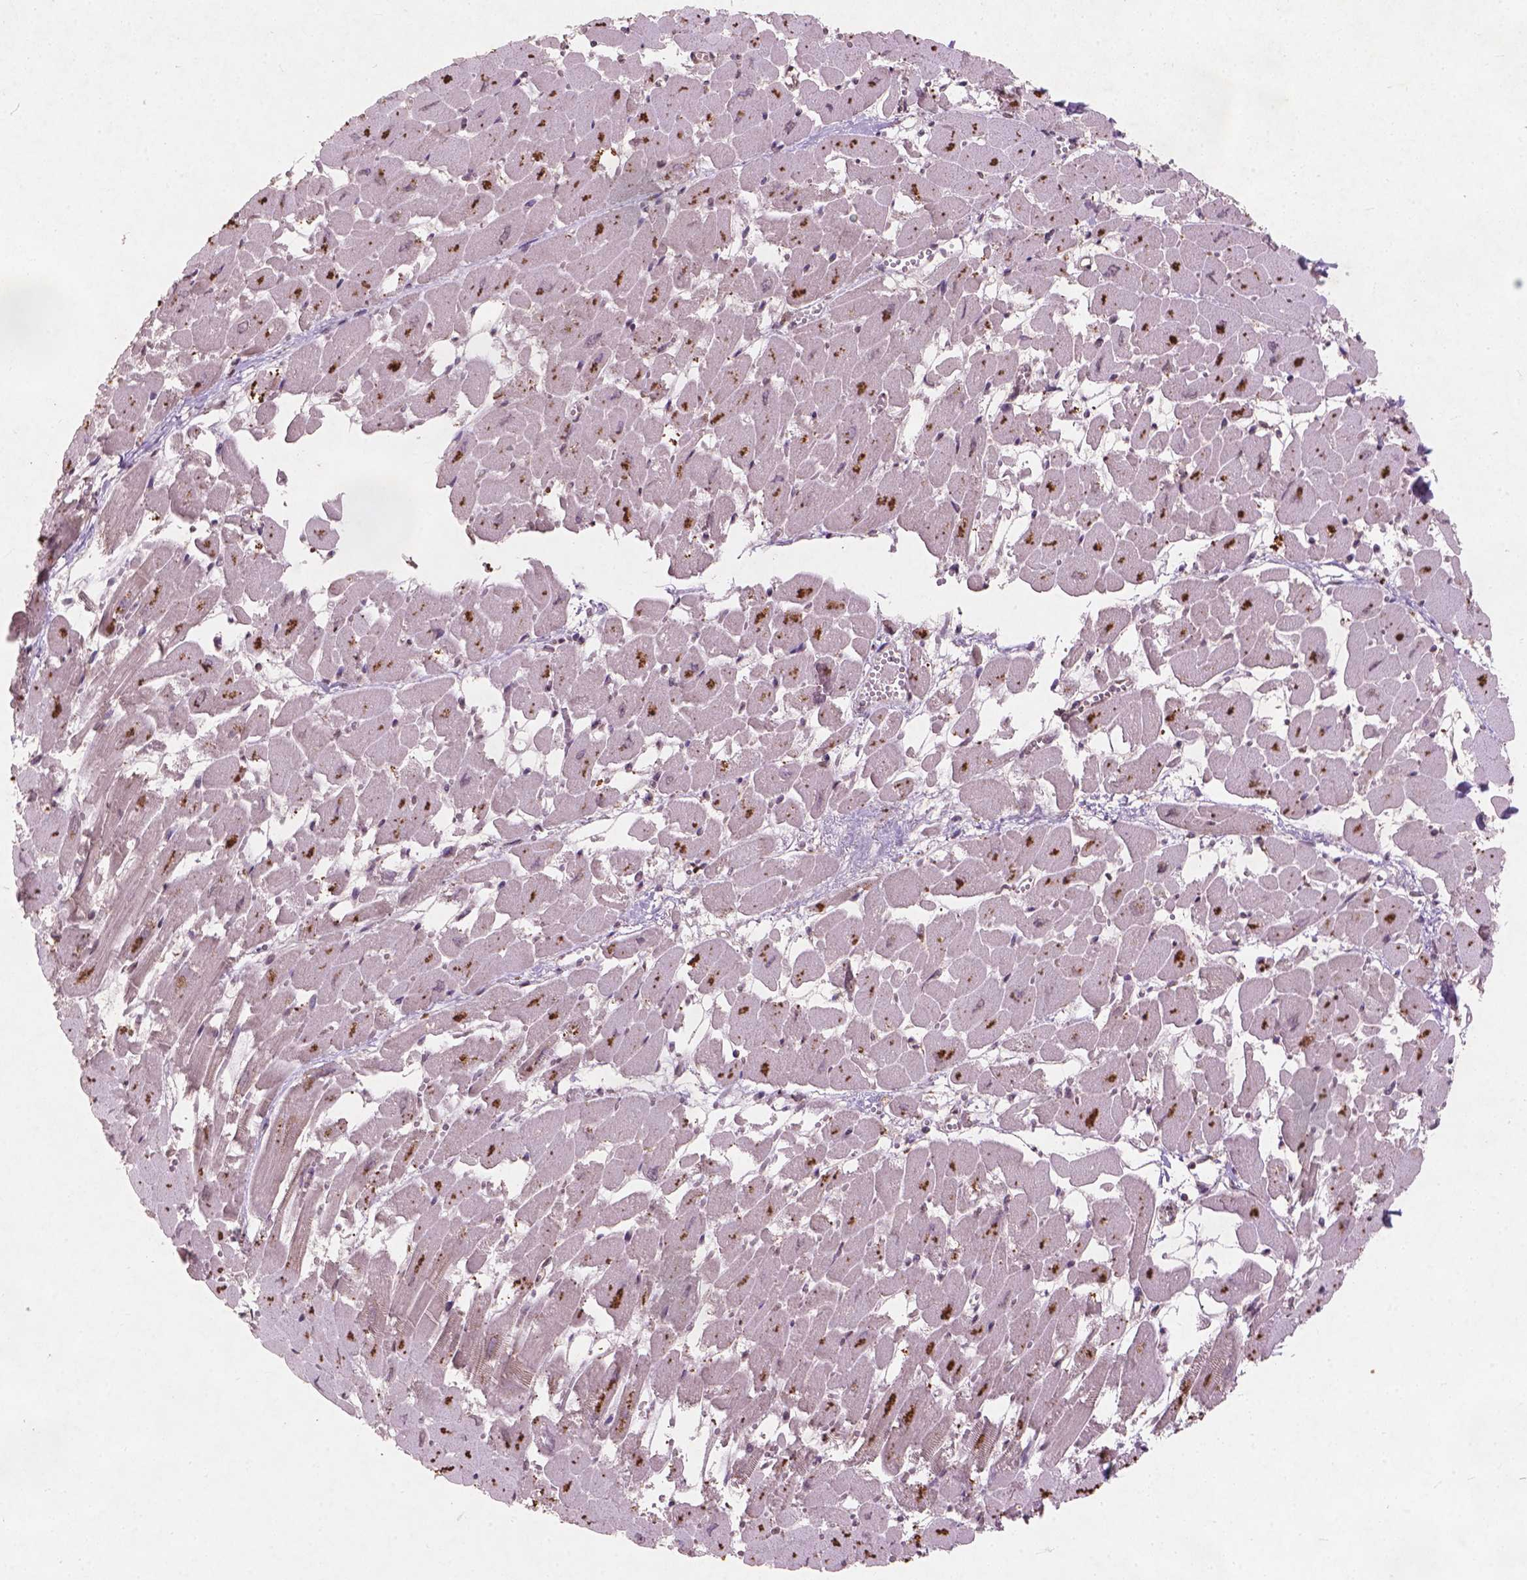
{"staining": {"intensity": "moderate", "quantity": "25%-75%", "location": "cytoplasmic/membranous"}, "tissue": "heart muscle", "cell_type": "Cardiomyocytes", "image_type": "normal", "snomed": [{"axis": "morphology", "description": "Normal tissue, NOS"}, {"axis": "topography", "description": "Heart"}], "caption": "IHC micrograph of normal human heart muscle stained for a protein (brown), which displays medium levels of moderate cytoplasmic/membranous staining in approximately 25%-75% of cardiomyocytes.", "gene": "SMAD2", "patient": {"sex": "female", "age": 52}}